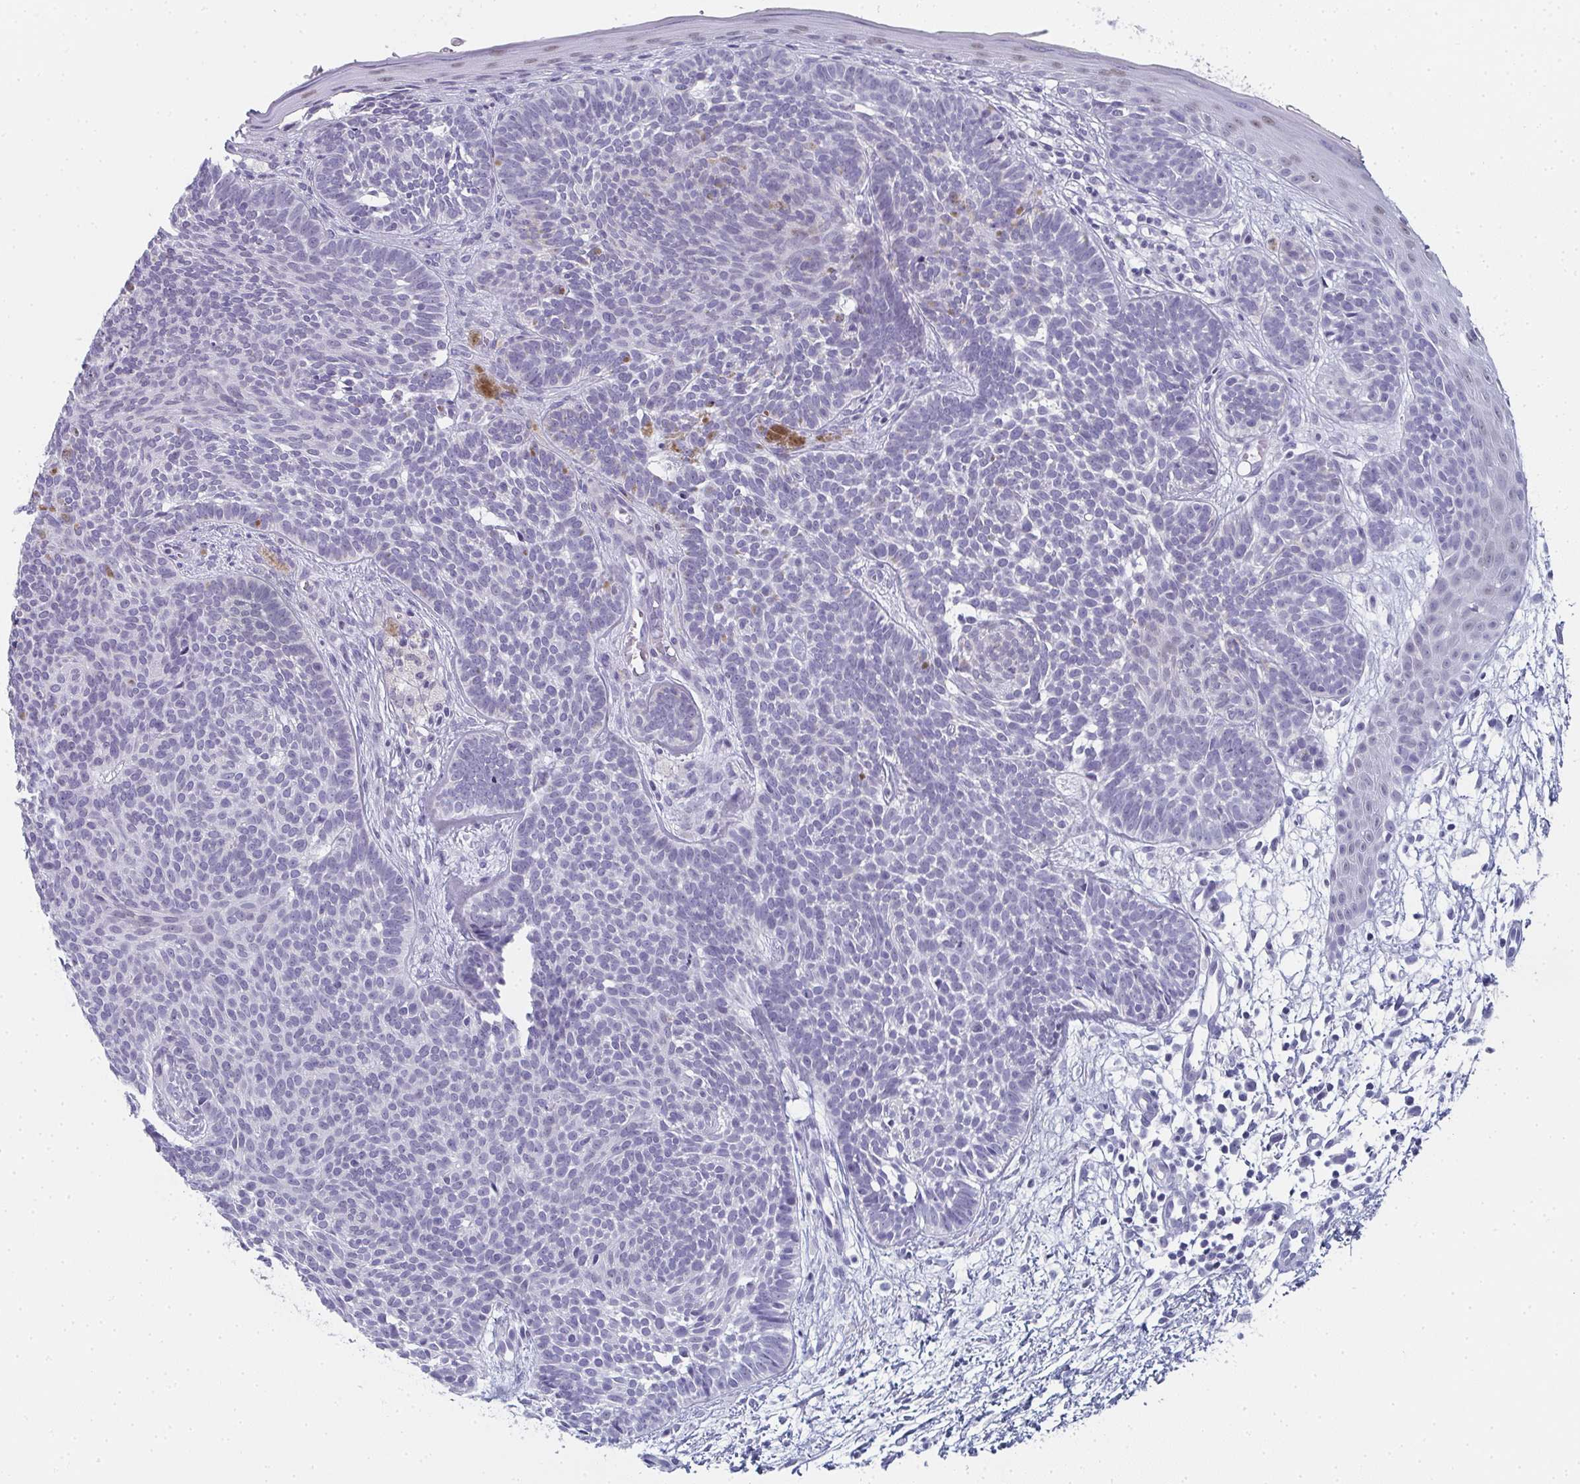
{"staining": {"intensity": "negative", "quantity": "none", "location": "none"}, "tissue": "skin cancer", "cell_type": "Tumor cells", "image_type": "cancer", "snomed": [{"axis": "morphology", "description": "Basal cell carcinoma"}, {"axis": "topography", "description": "Skin"}], "caption": "Tumor cells show no significant staining in skin cancer (basal cell carcinoma). Nuclei are stained in blue.", "gene": "PYCR3", "patient": {"sex": "female", "age": 85}}